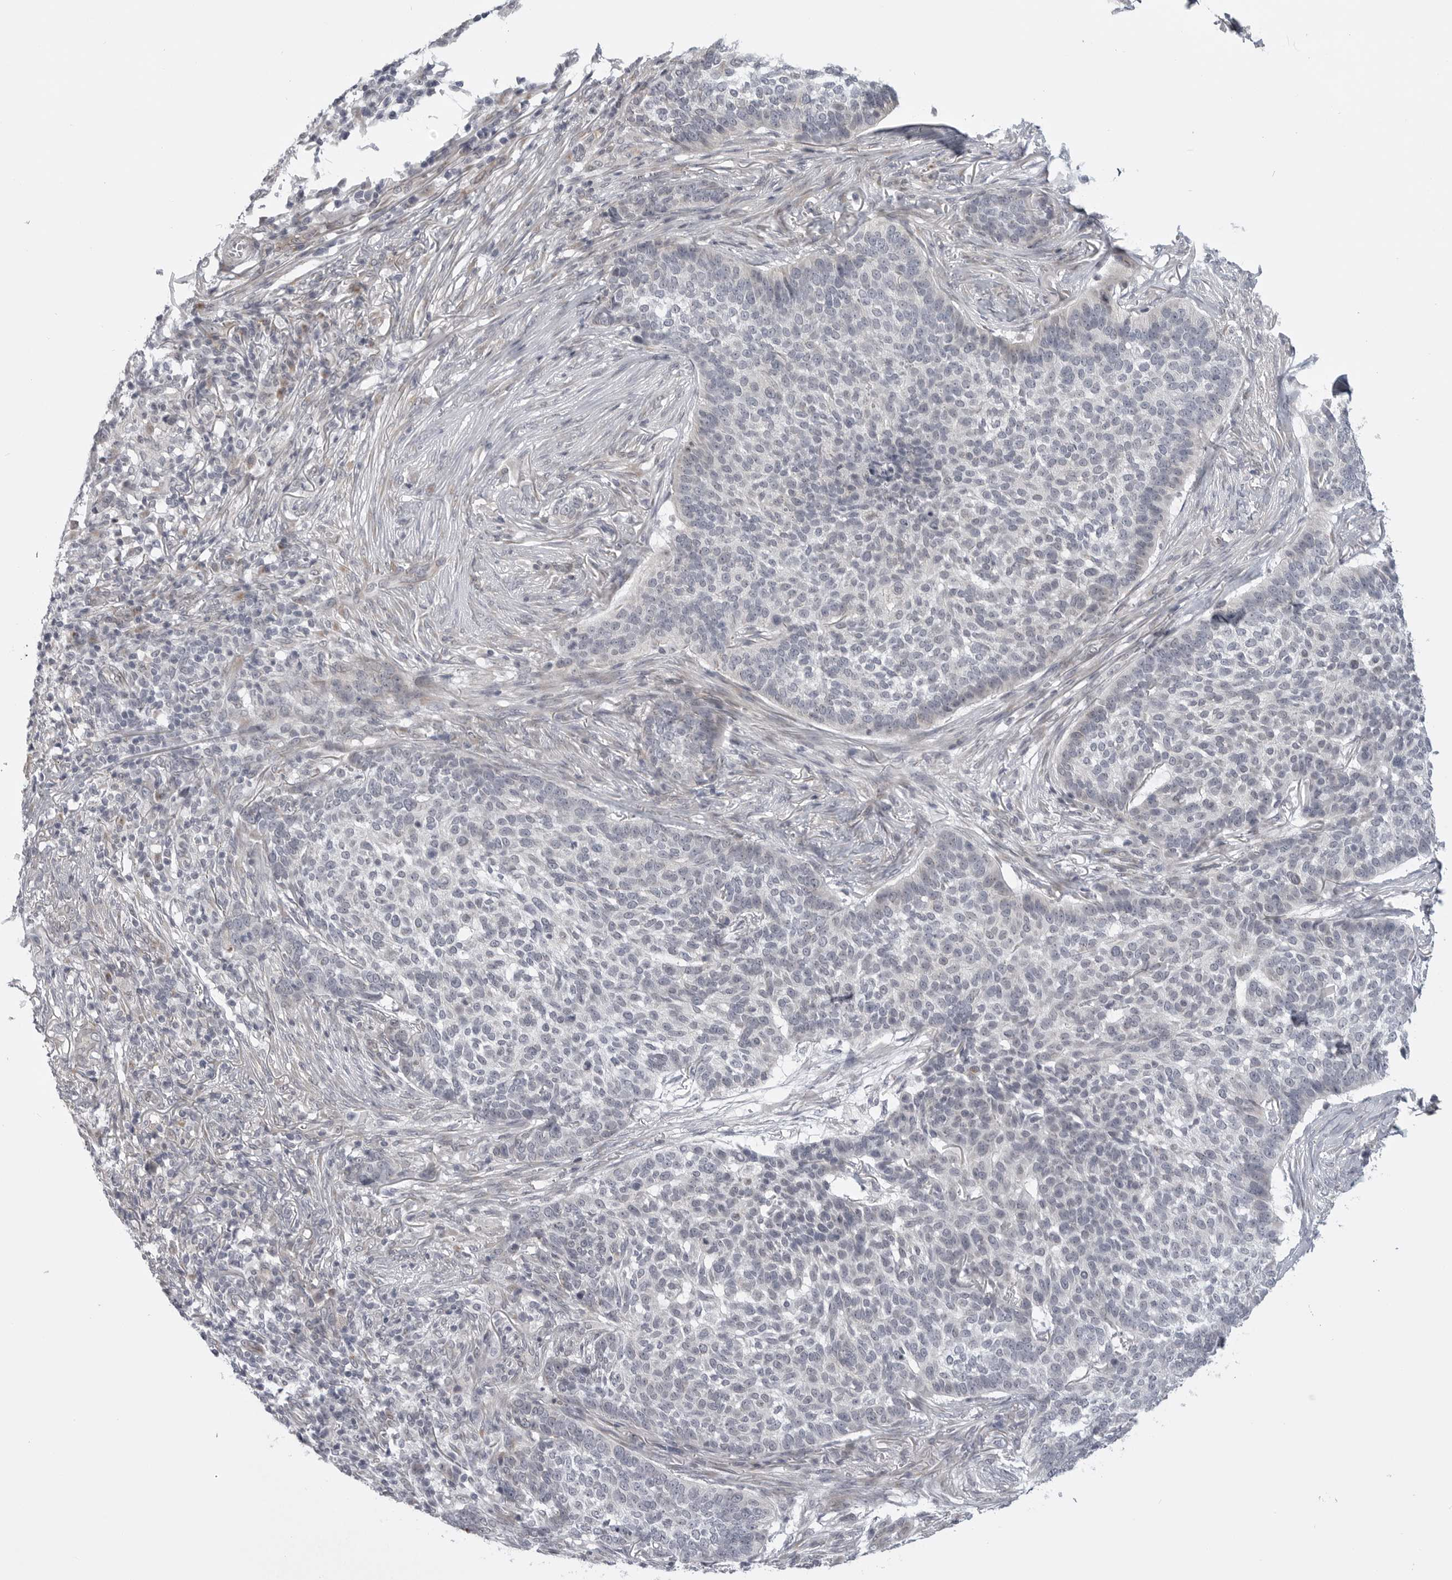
{"staining": {"intensity": "negative", "quantity": "none", "location": "none"}, "tissue": "skin cancer", "cell_type": "Tumor cells", "image_type": "cancer", "snomed": [{"axis": "morphology", "description": "Basal cell carcinoma"}, {"axis": "topography", "description": "Skin"}], "caption": "Skin cancer stained for a protein using immunohistochemistry displays no positivity tumor cells.", "gene": "LRRC45", "patient": {"sex": "male", "age": 85}}